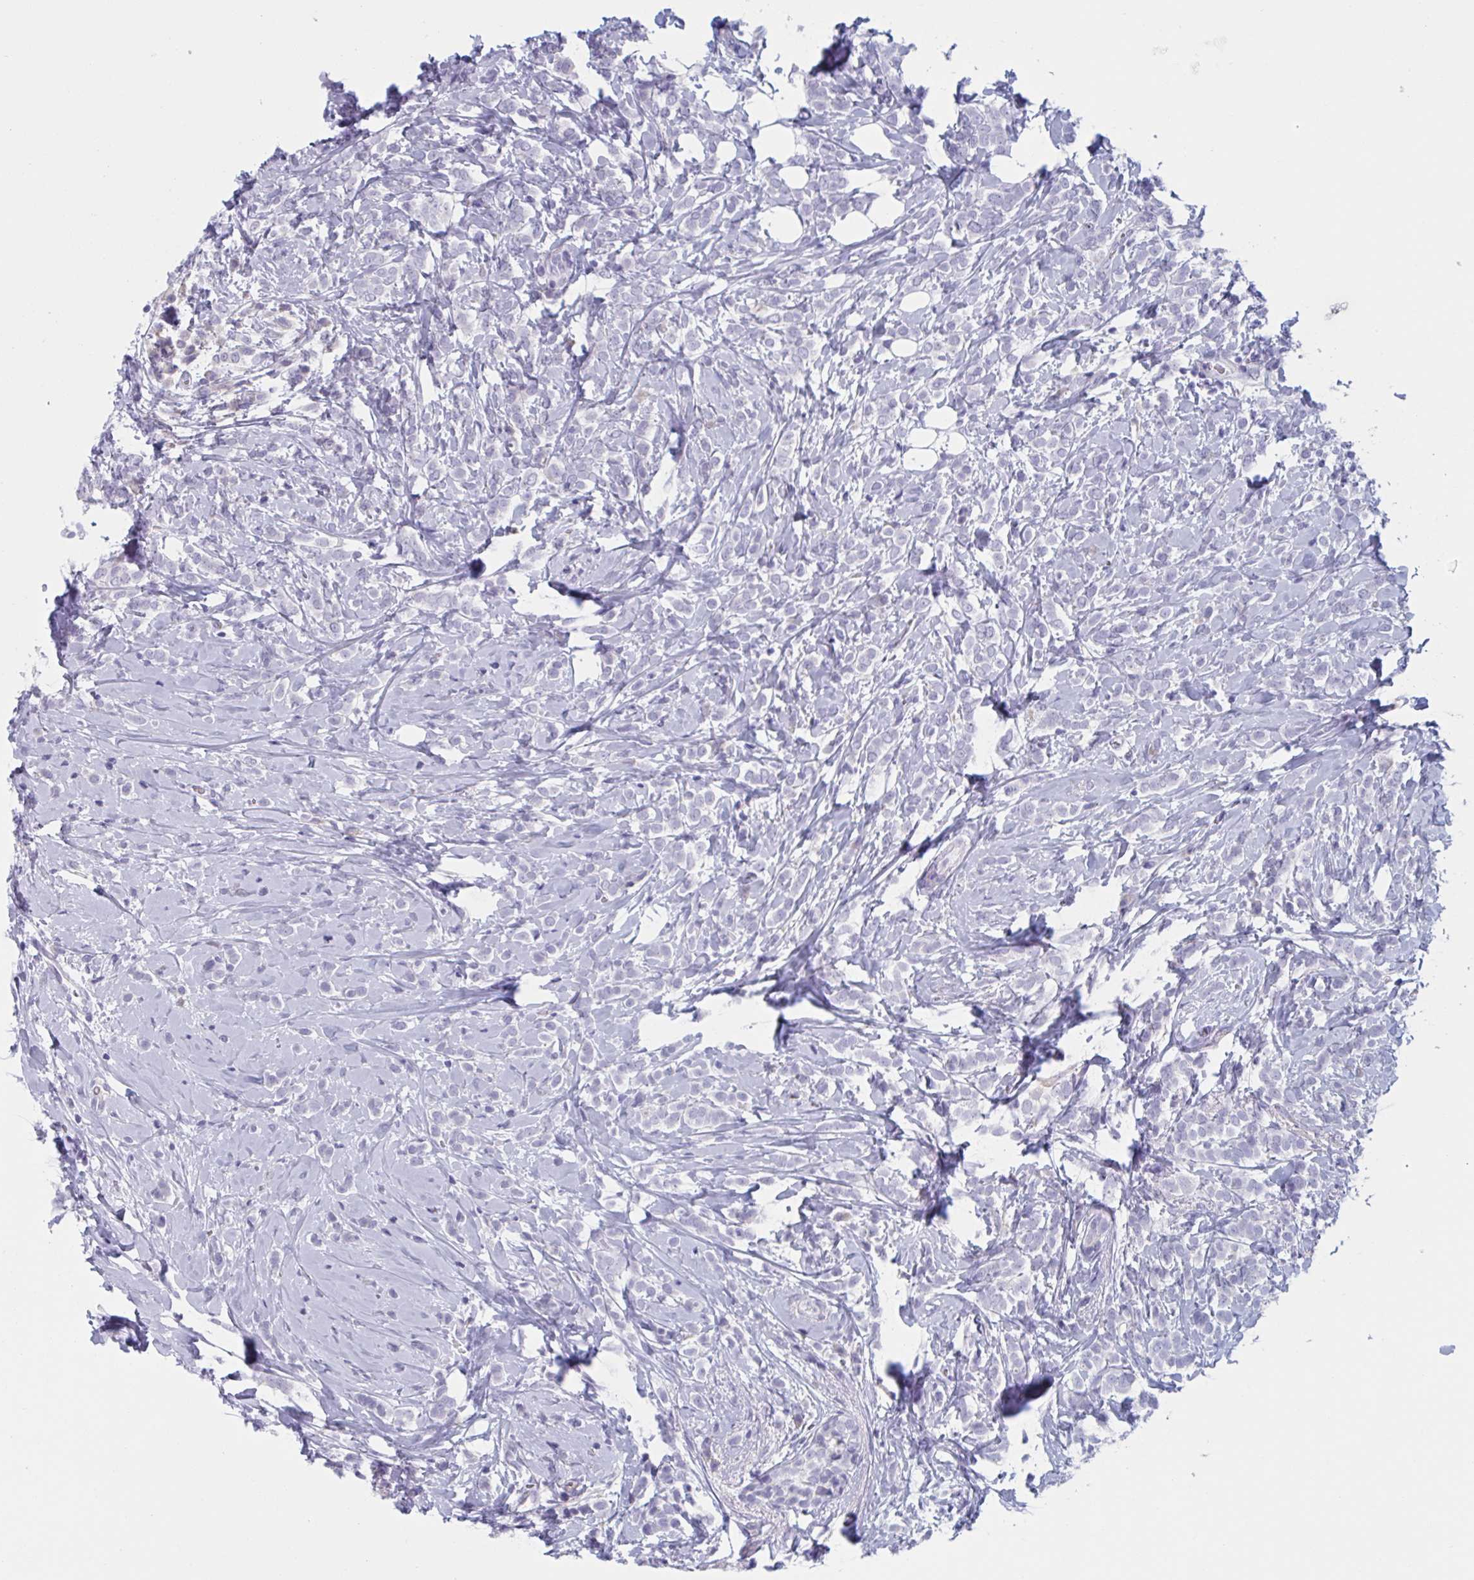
{"staining": {"intensity": "negative", "quantity": "none", "location": "none"}, "tissue": "breast cancer", "cell_type": "Tumor cells", "image_type": "cancer", "snomed": [{"axis": "morphology", "description": "Lobular carcinoma"}, {"axis": "topography", "description": "Breast"}], "caption": "A high-resolution photomicrograph shows immunohistochemistry (IHC) staining of breast cancer, which reveals no significant positivity in tumor cells.", "gene": "HSD11B2", "patient": {"sex": "female", "age": 49}}